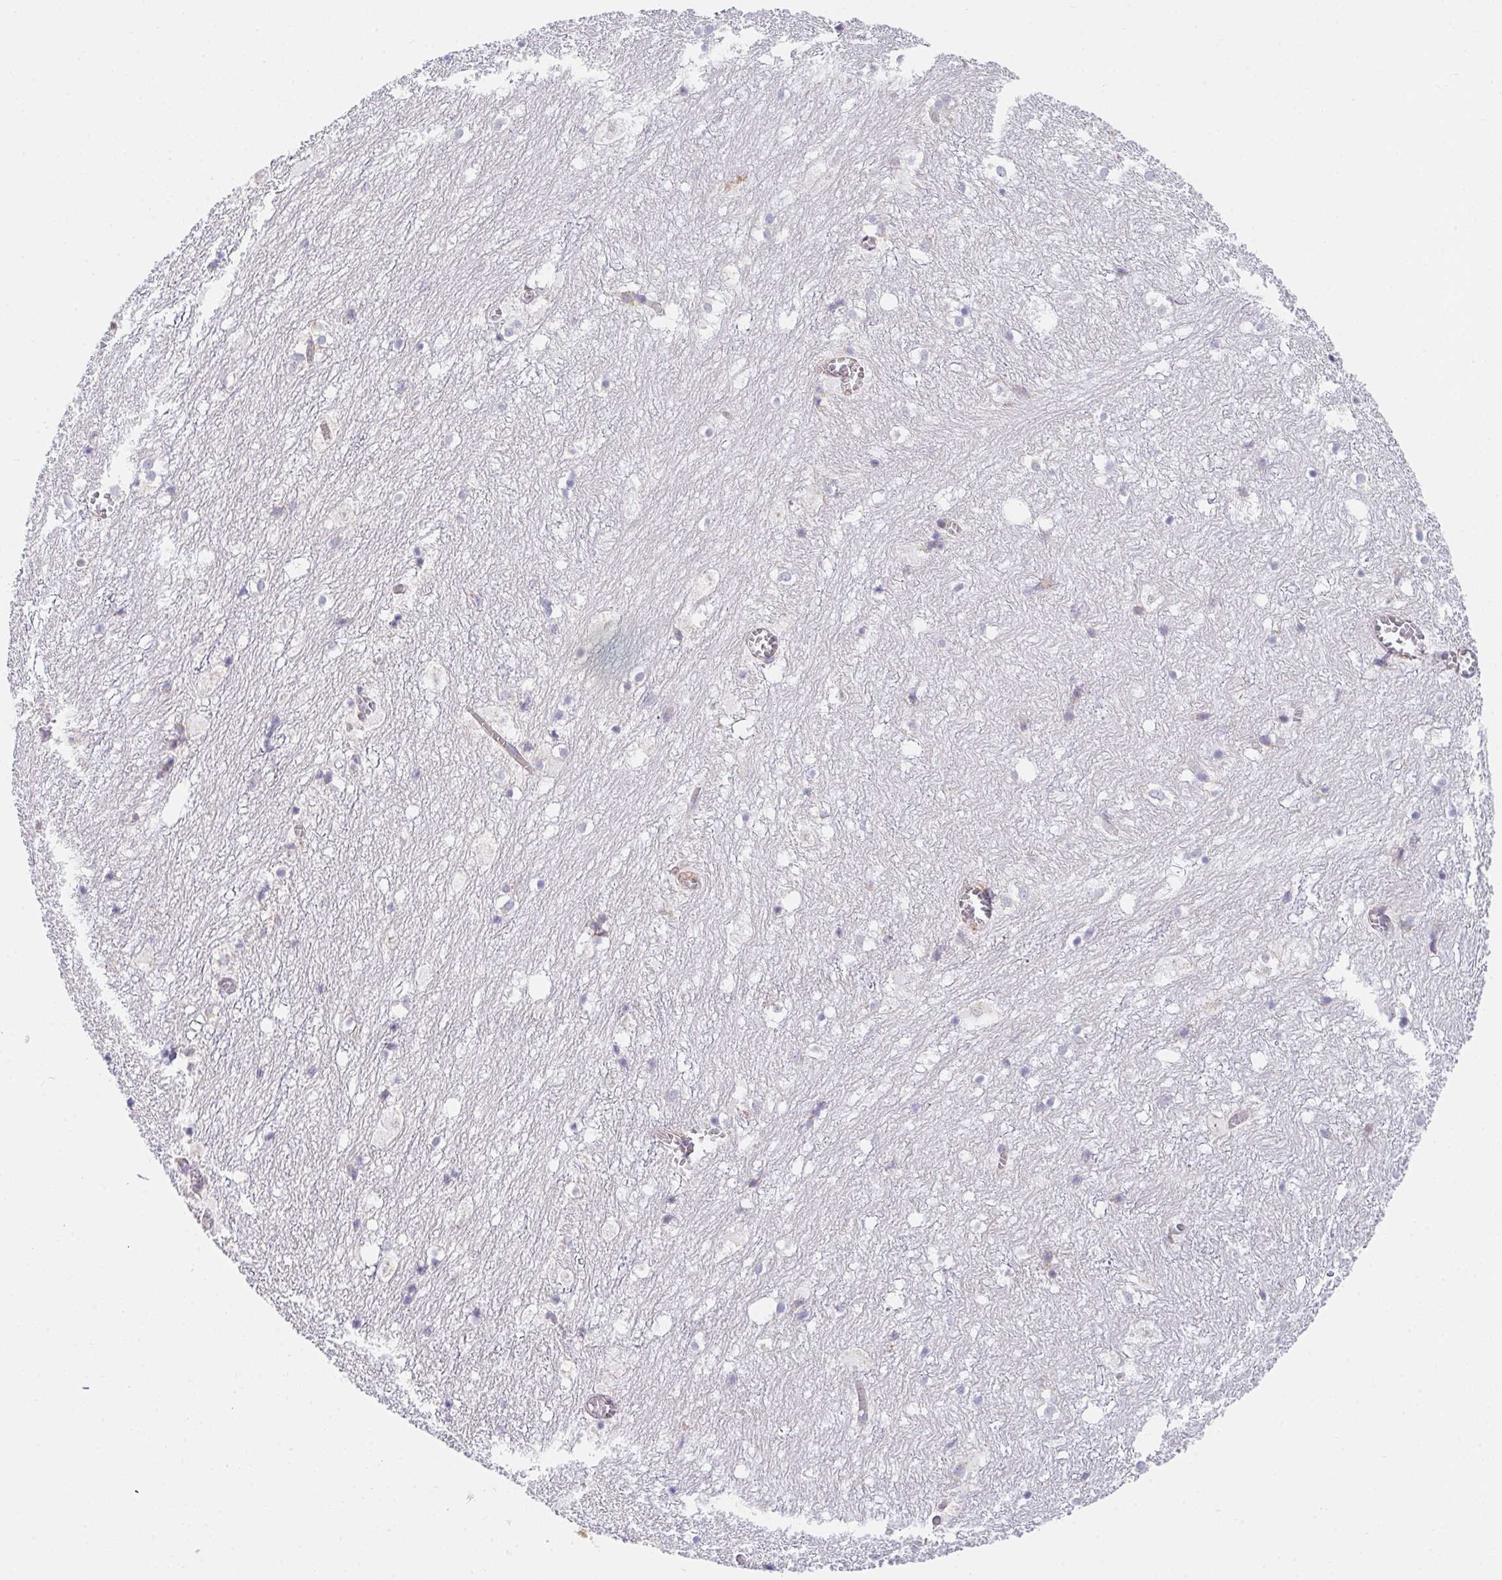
{"staining": {"intensity": "negative", "quantity": "none", "location": "none"}, "tissue": "hippocampus", "cell_type": "Glial cells", "image_type": "normal", "snomed": [{"axis": "morphology", "description": "Normal tissue, NOS"}, {"axis": "topography", "description": "Hippocampus"}], "caption": "Immunohistochemistry (IHC) image of normal human hippocampus stained for a protein (brown), which reveals no positivity in glial cells.", "gene": "ADAM8", "patient": {"sex": "female", "age": 52}}